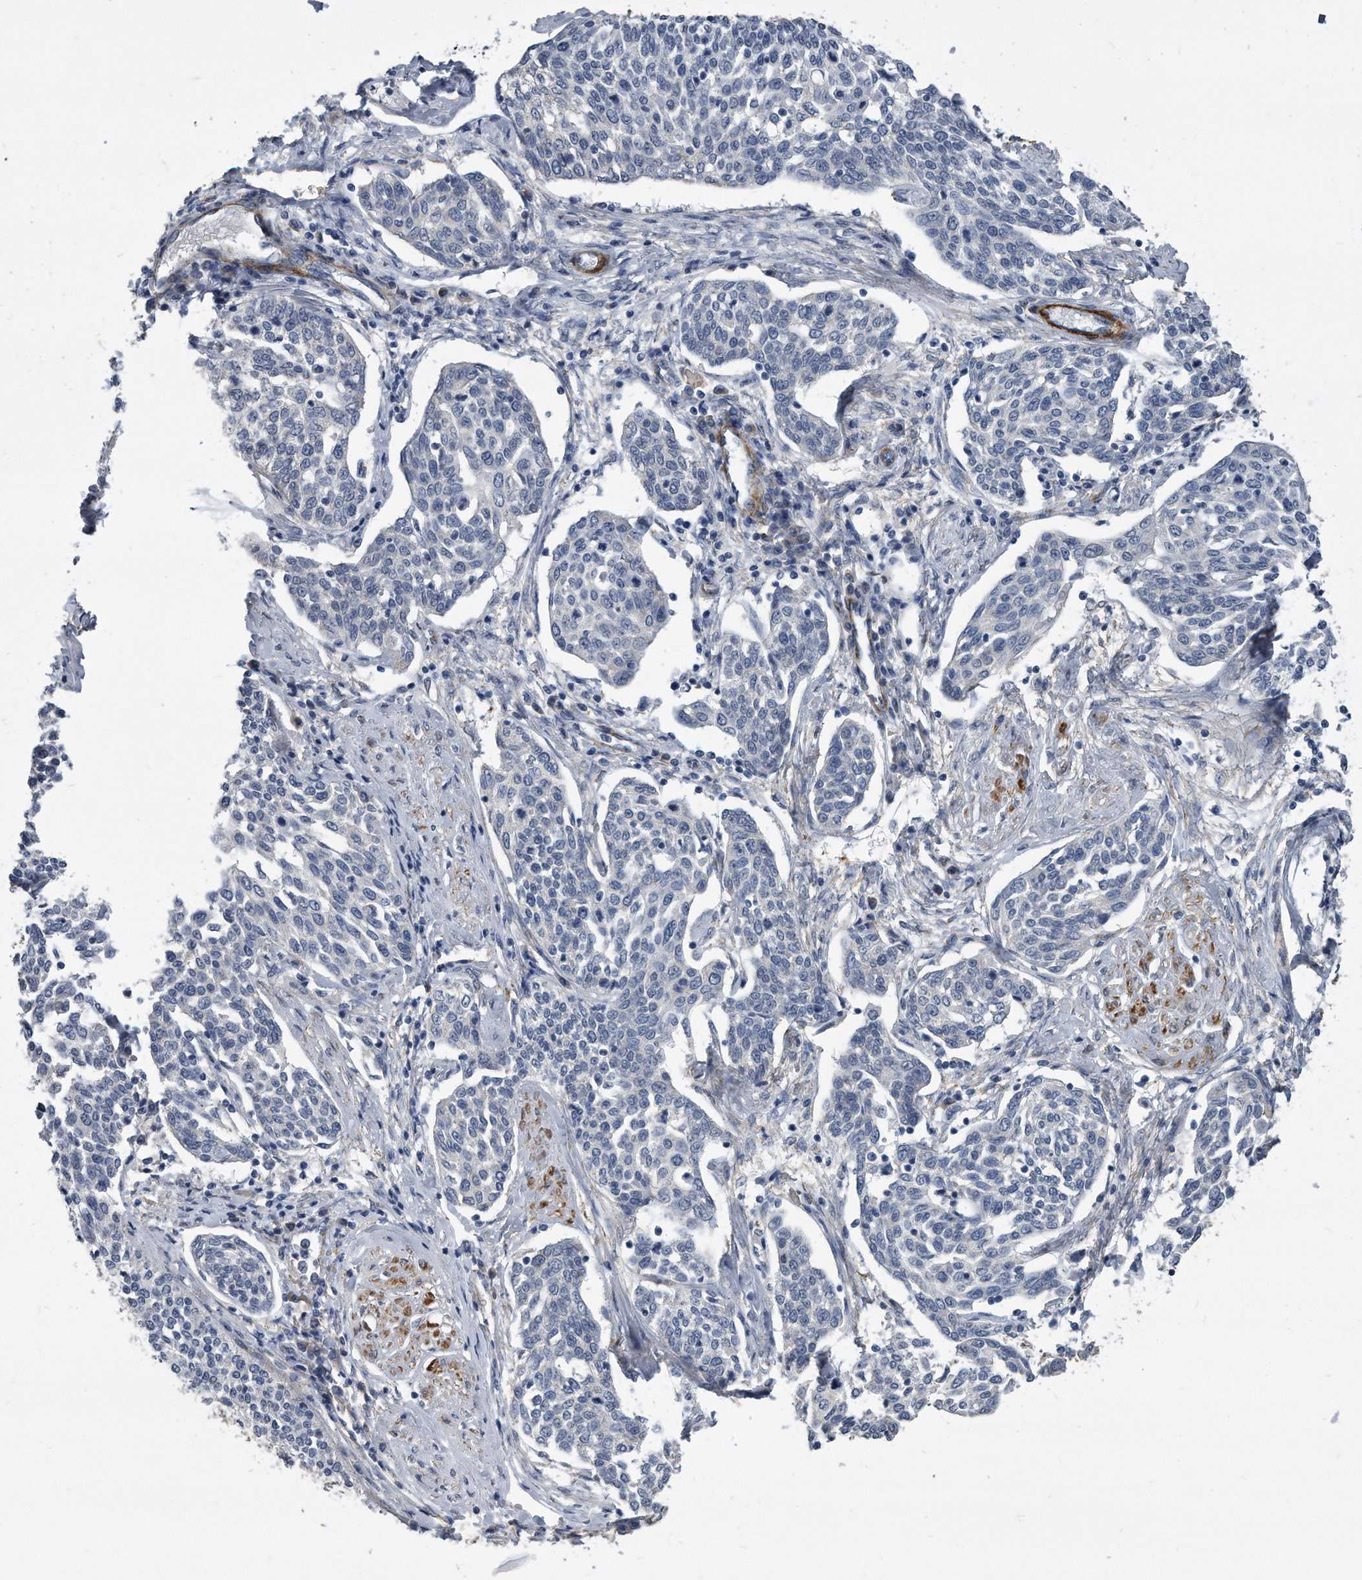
{"staining": {"intensity": "negative", "quantity": "none", "location": "none"}, "tissue": "cervical cancer", "cell_type": "Tumor cells", "image_type": "cancer", "snomed": [{"axis": "morphology", "description": "Squamous cell carcinoma, NOS"}, {"axis": "topography", "description": "Cervix"}], "caption": "This is an immunohistochemistry (IHC) micrograph of human cervical squamous cell carcinoma. There is no staining in tumor cells.", "gene": "EIF2B4", "patient": {"sex": "female", "age": 34}}